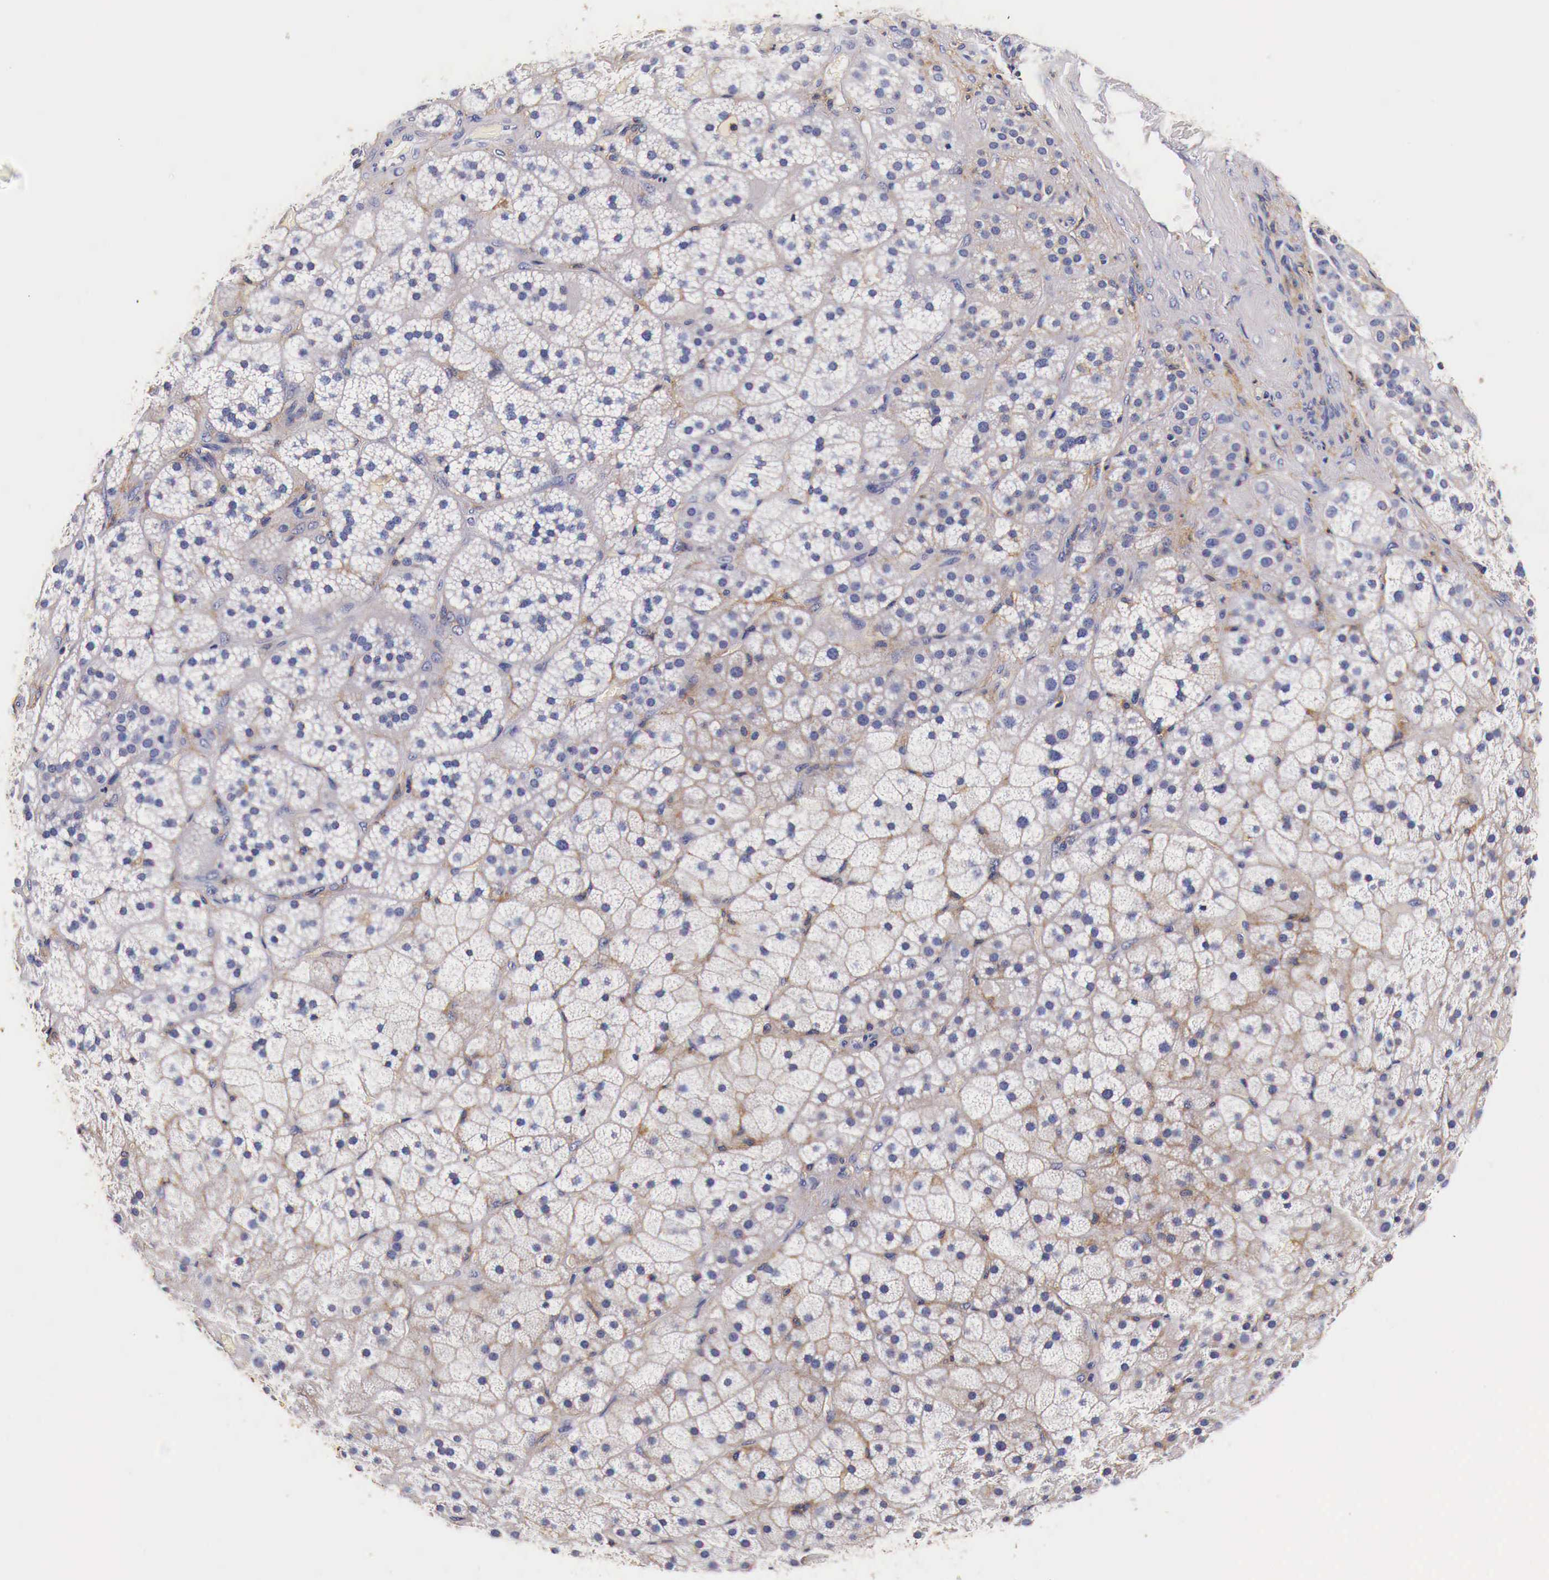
{"staining": {"intensity": "weak", "quantity": "<25%", "location": "cytoplasmic/membranous"}, "tissue": "adrenal gland", "cell_type": "Glandular cells", "image_type": "normal", "snomed": [{"axis": "morphology", "description": "Normal tissue, NOS"}, {"axis": "topography", "description": "Adrenal gland"}], "caption": "A photomicrograph of adrenal gland stained for a protein shows no brown staining in glandular cells. (Stains: DAB (3,3'-diaminobenzidine) immunohistochemistry with hematoxylin counter stain, Microscopy: brightfield microscopy at high magnification).", "gene": "RP2", "patient": {"sex": "male", "age": 57}}